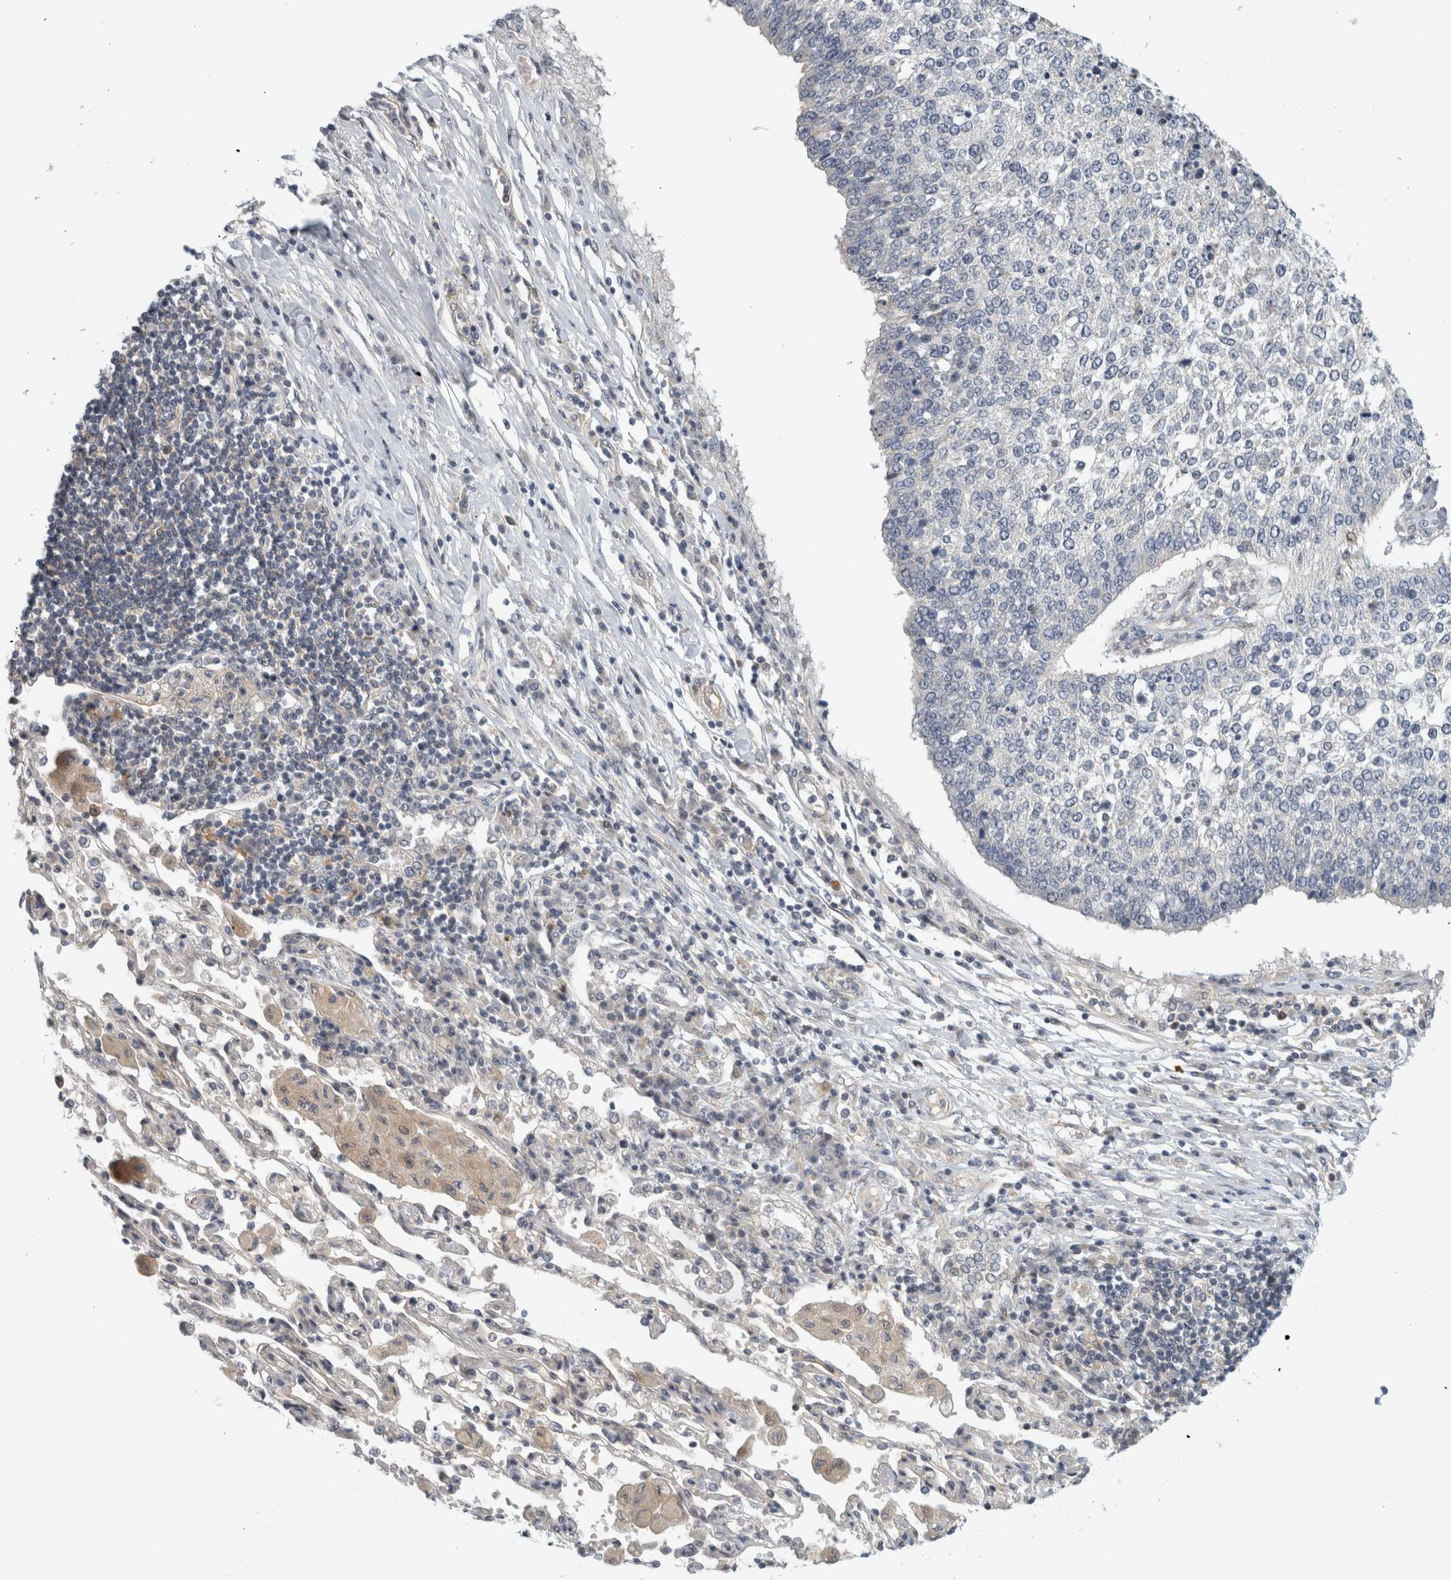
{"staining": {"intensity": "negative", "quantity": "none", "location": "none"}, "tissue": "lung cancer", "cell_type": "Tumor cells", "image_type": "cancer", "snomed": [{"axis": "morphology", "description": "Normal tissue, NOS"}, {"axis": "morphology", "description": "Squamous cell carcinoma, NOS"}, {"axis": "topography", "description": "Cartilage tissue"}, {"axis": "topography", "description": "Bronchus"}, {"axis": "topography", "description": "Lung"}, {"axis": "topography", "description": "Peripheral nerve tissue"}], "caption": "Protein analysis of lung cancer (squamous cell carcinoma) displays no significant staining in tumor cells.", "gene": "ZNF804B", "patient": {"sex": "female", "age": 49}}